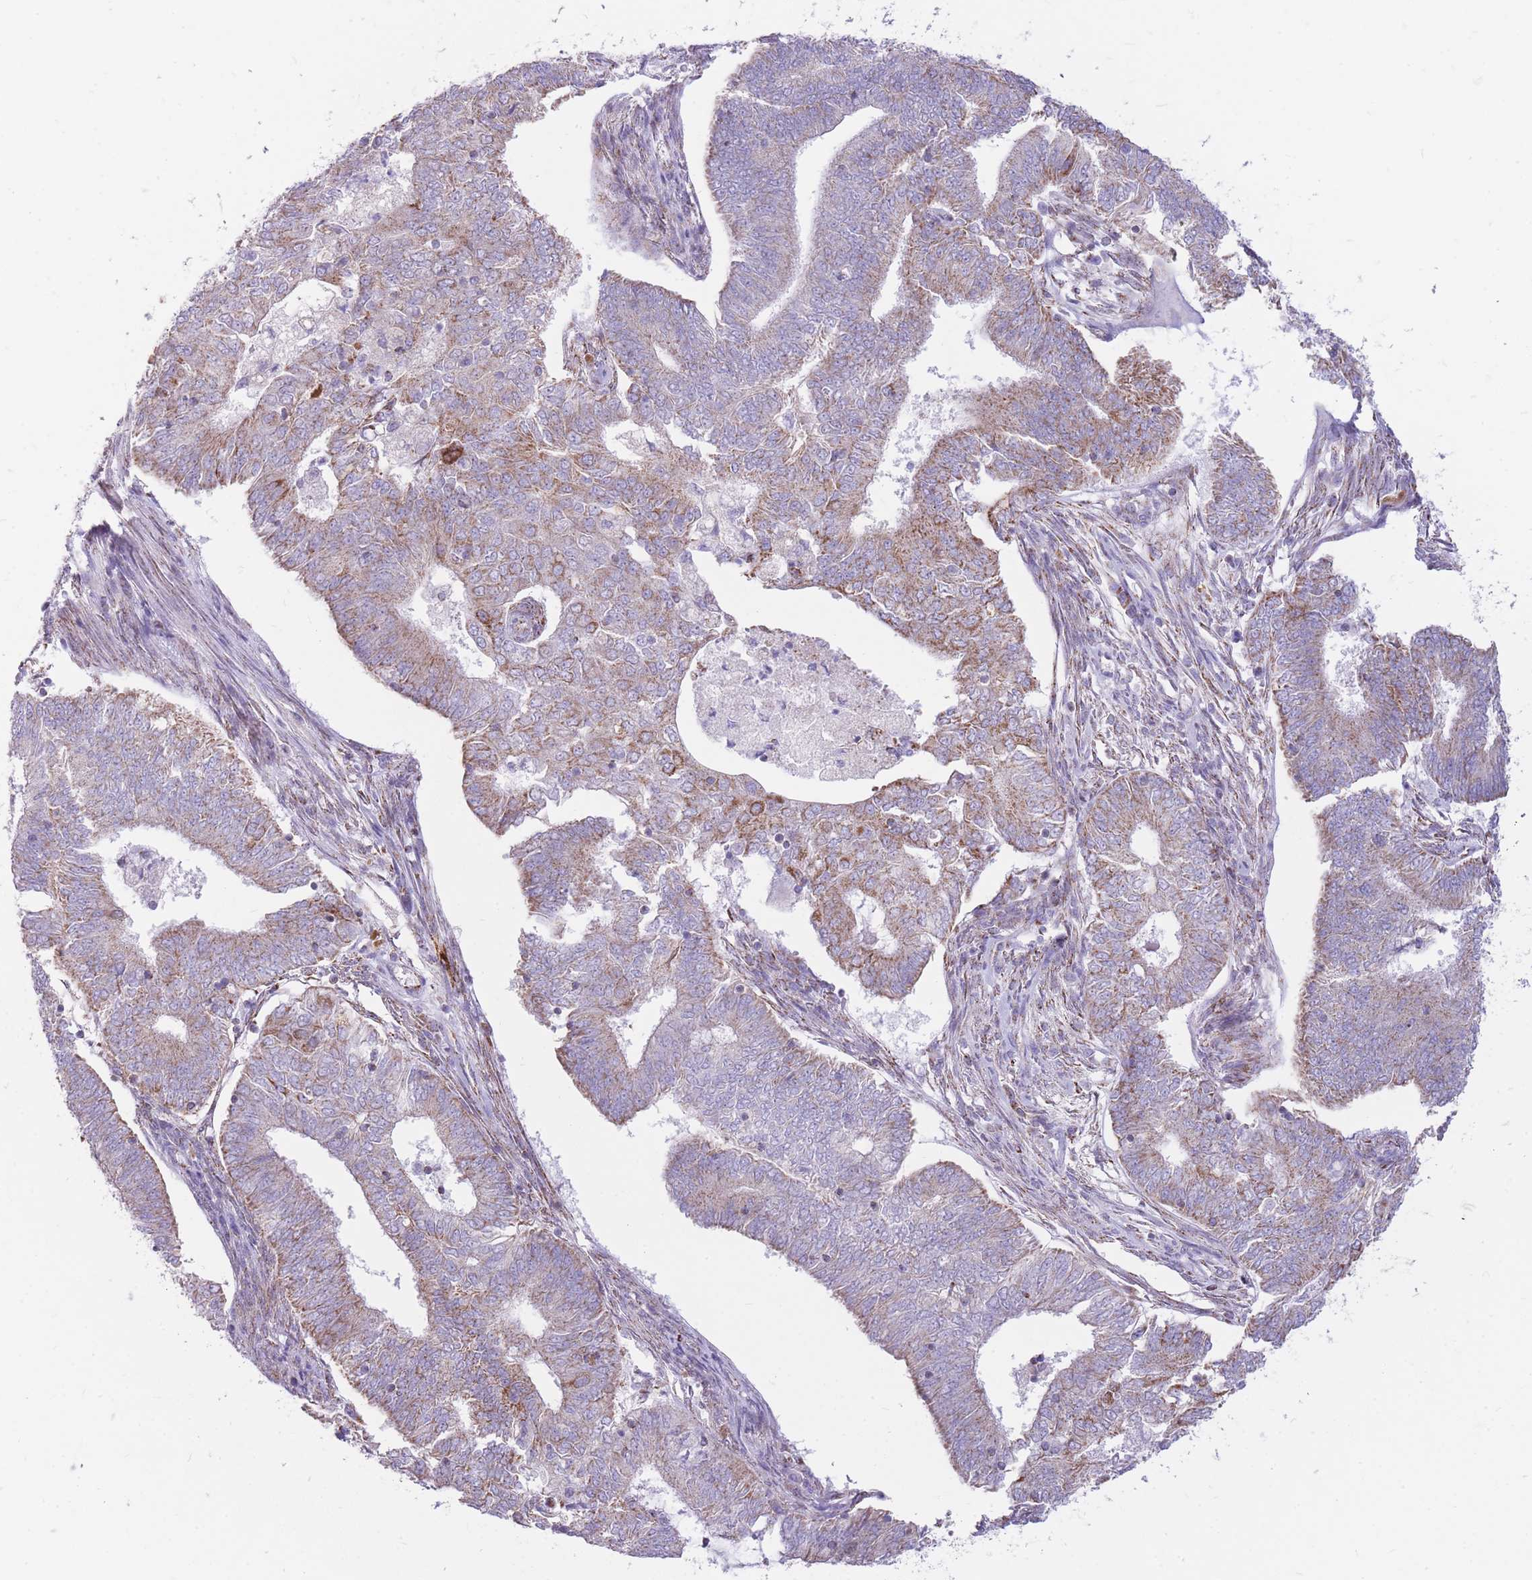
{"staining": {"intensity": "moderate", "quantity": "25%-75%", "location": "cytoplasmic/membranous"}, "tissue": "endometrial cancer", "cell_type": "Tumor cells", "image_type": "cancer", "snomed": [{"axis": "morphology", "description": "Adenocarcinoma, NOS"}, {"axis": "topography", "description": "Endometrium"}], "caption": "An IHC photomicrograph of tumor tissue is shown. Protein staining in brown shows moderate cytoplasmic/membranous positivity in adenocarcinoma (endometrial) within tumor cells. (DAB (3,3'-diaminobenzidine) IHC with brightfield microscopy, high magnification).", "gene": "PCSK1", "patient": {"sex": "female", "age": 62}}